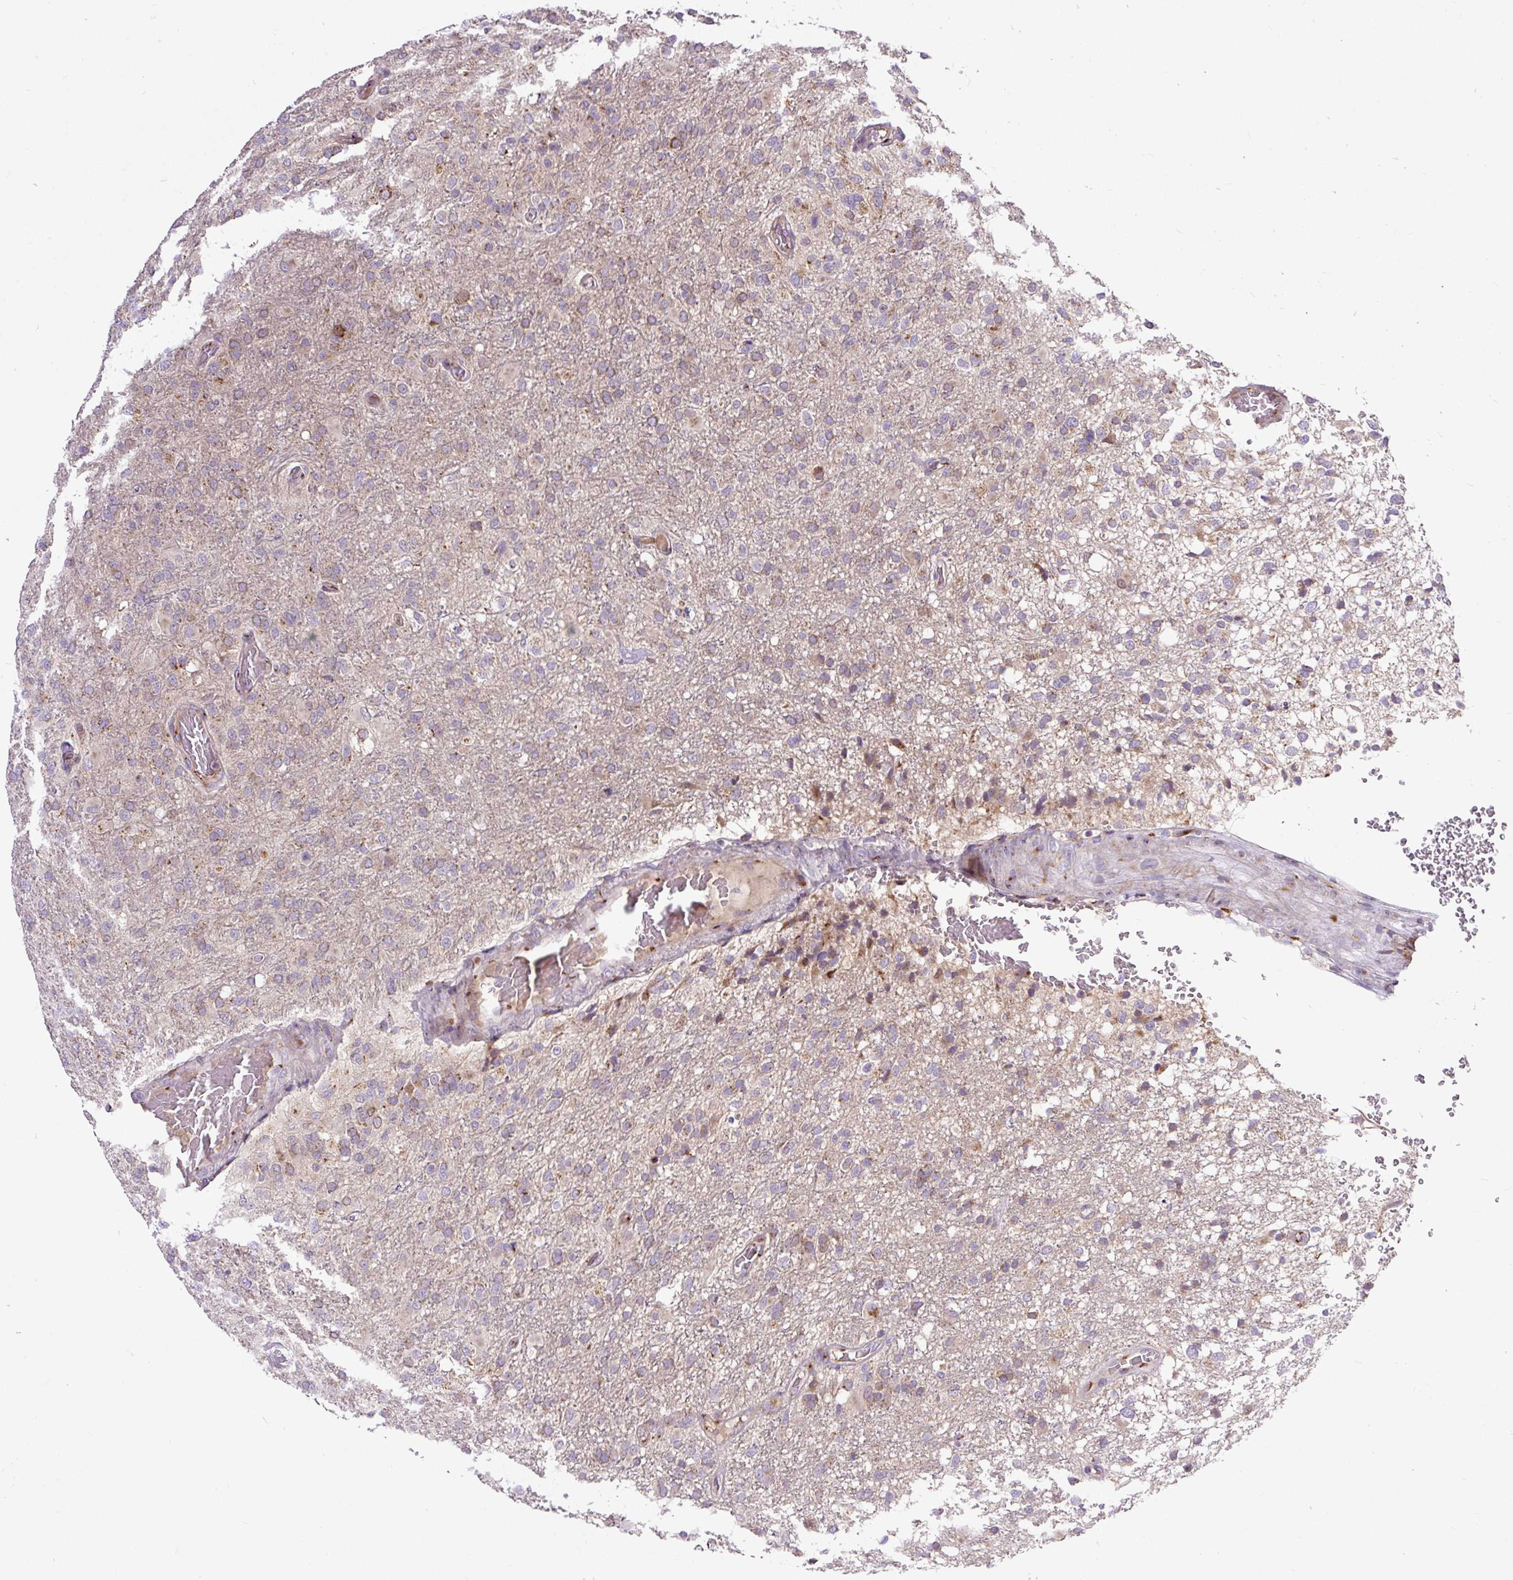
{"staining": {"intensity": "strong", "quantity": "<25%", "location": "cytoplasmic/membranous"}, "tissue": "glioma", "cell_type": "Tumor cells", "image_type": "cancer", "snomed": [{"axis": "morphology", "description": "Glioma, malignant, High grade"}, {"axis": "topography", "description": "Brain"}], "caption": "Immunohistochemistry (IHC) staining of glioma, which shows medium levels of strong cytoplasmic/membranous positivity in about <25% of tumor cells indicating strong cytoplasmic/membranous protein staining. The staining was performed using DAB (brown) for protein detection and nuclei were counterstained in hematoxylin (blue).", "gene": "MSMP", "patient": {"sex": "female", "age": 74}}